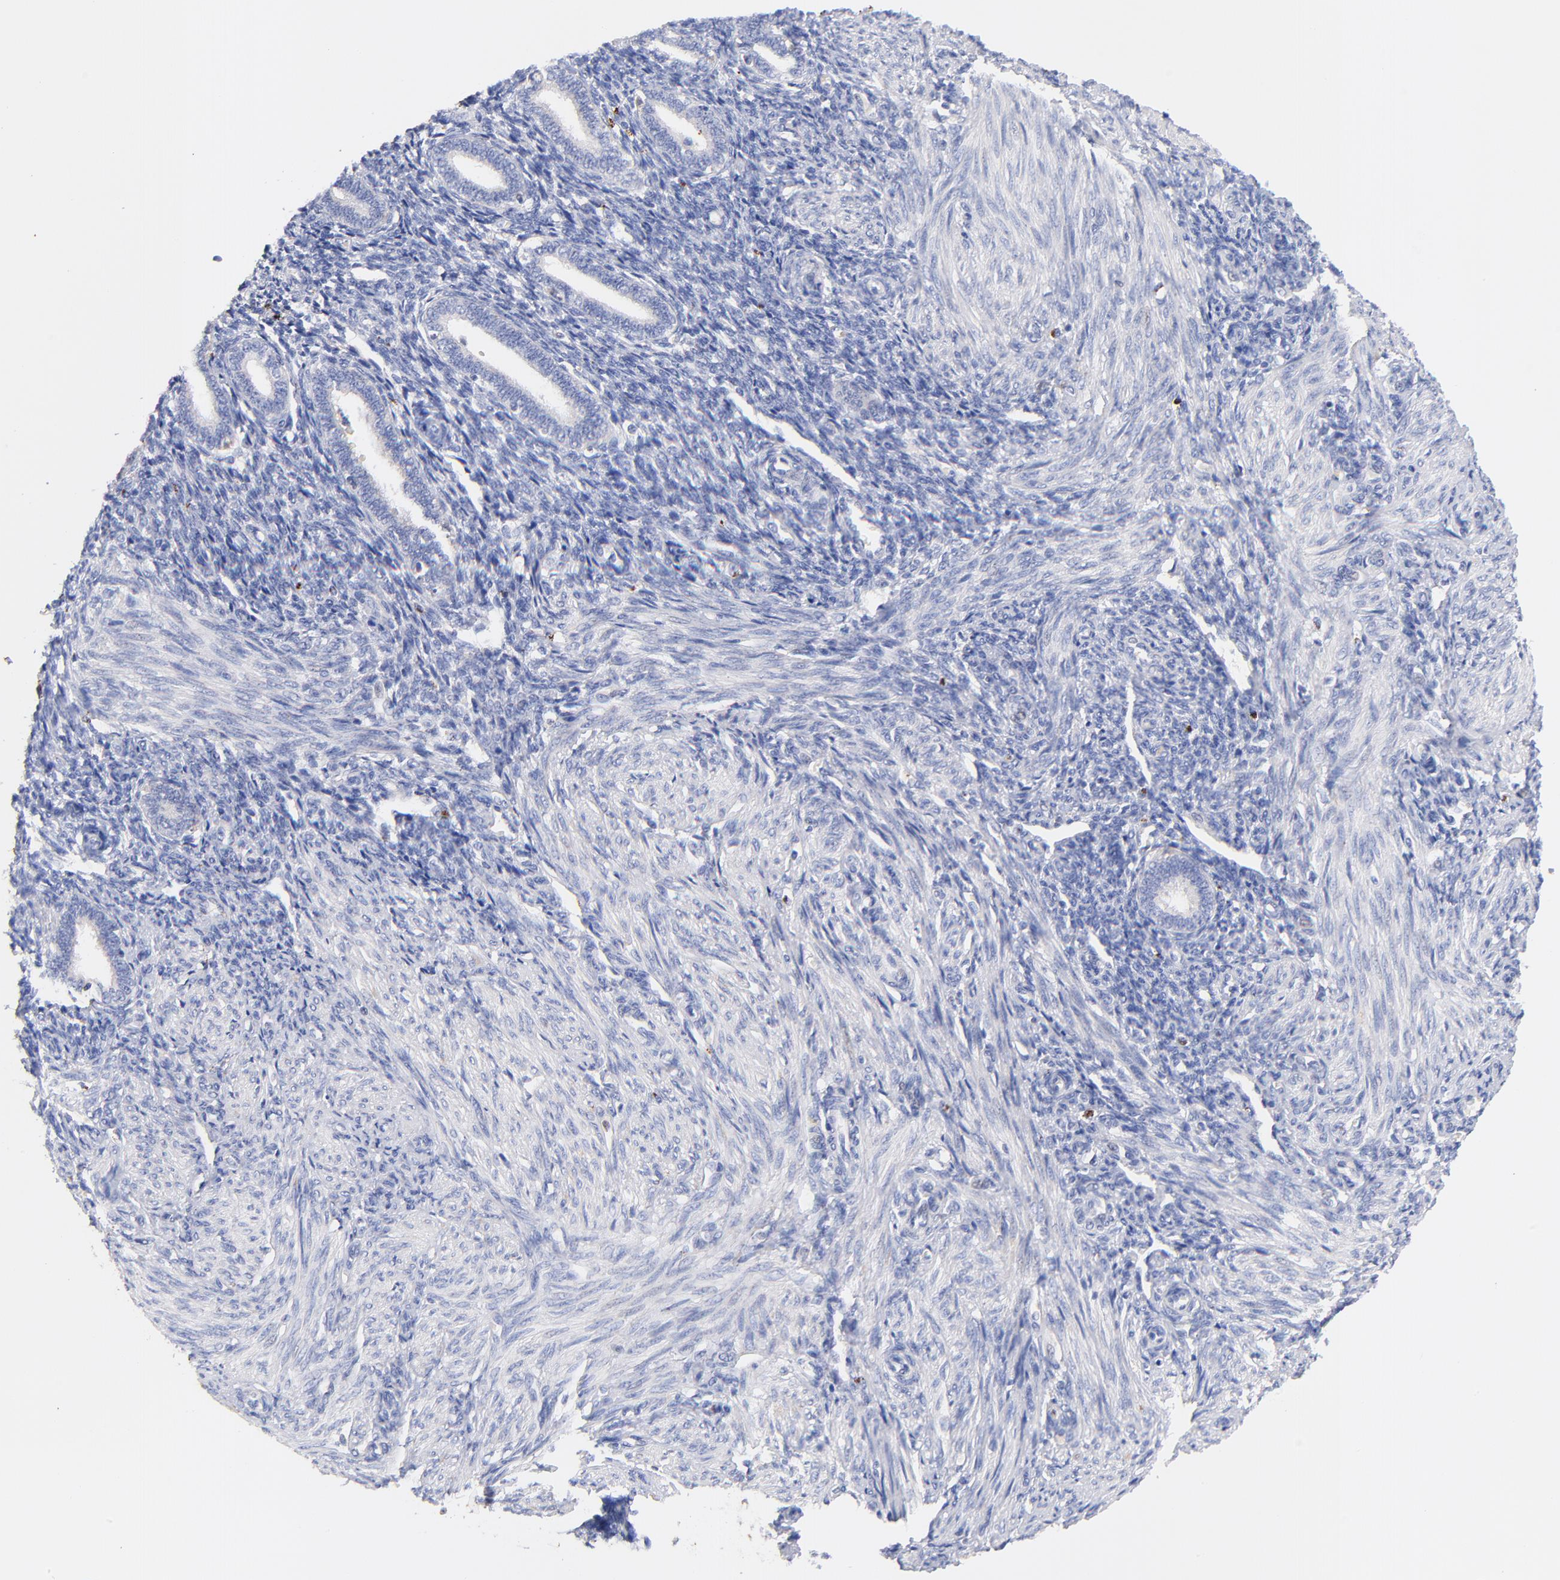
{"staining": {"intensity": "negative", "quantity": "none", "location": "none"}, "tissue": "endometrium", "cell_type": "Cells in endometrial stroma", "image_type": "normal", "snomed": [{"axis": "morphology", "description": "Normal tissue, NOS"}, {"axis": "topography", "description": "Endometrium"}], "caption": "This is an immunohistochemistry (IHC) photomicrograph of unremarkable human endometrium. There is no staining in cells in endometrial stroma.", "gene": "IGLV7", "patient": {"sex": "female", "age": 27}}